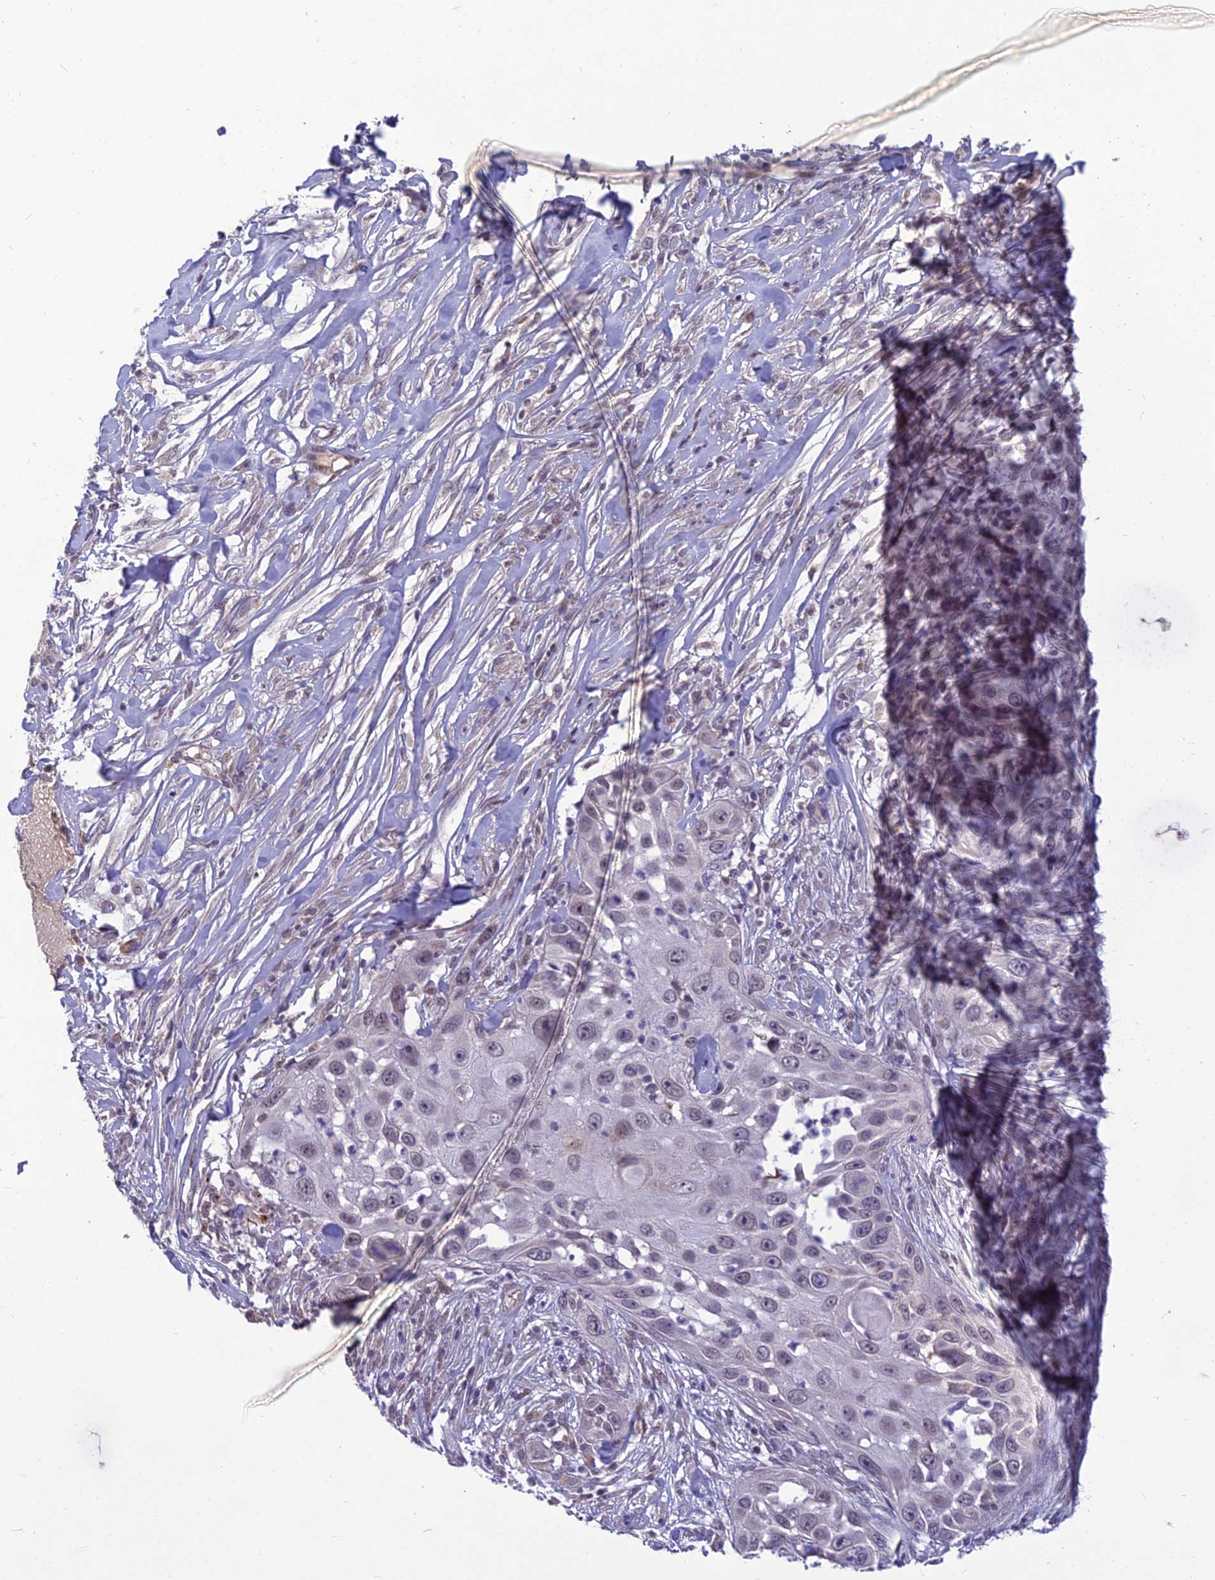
{"staining": {"intensity": "weak", "quantity": "<25%", "location": "nuclear"}, "tissue": "skin cancer", "cell_type": "Tumor cells", "image_type": "cancer", "snomed": [{"axis": "morphology", "description": "Squamous cell carcinoma, NOS"}, {"axis": "topography", "description": "Skin"}], "caption": "High power microscopy histopathology image of an IHC micrograph of squamous cell carcinoma (skin), revealing no significant staining in tumor cells.", "gene": "FBRS", "patient": {"sex": "female", "age": 44}}